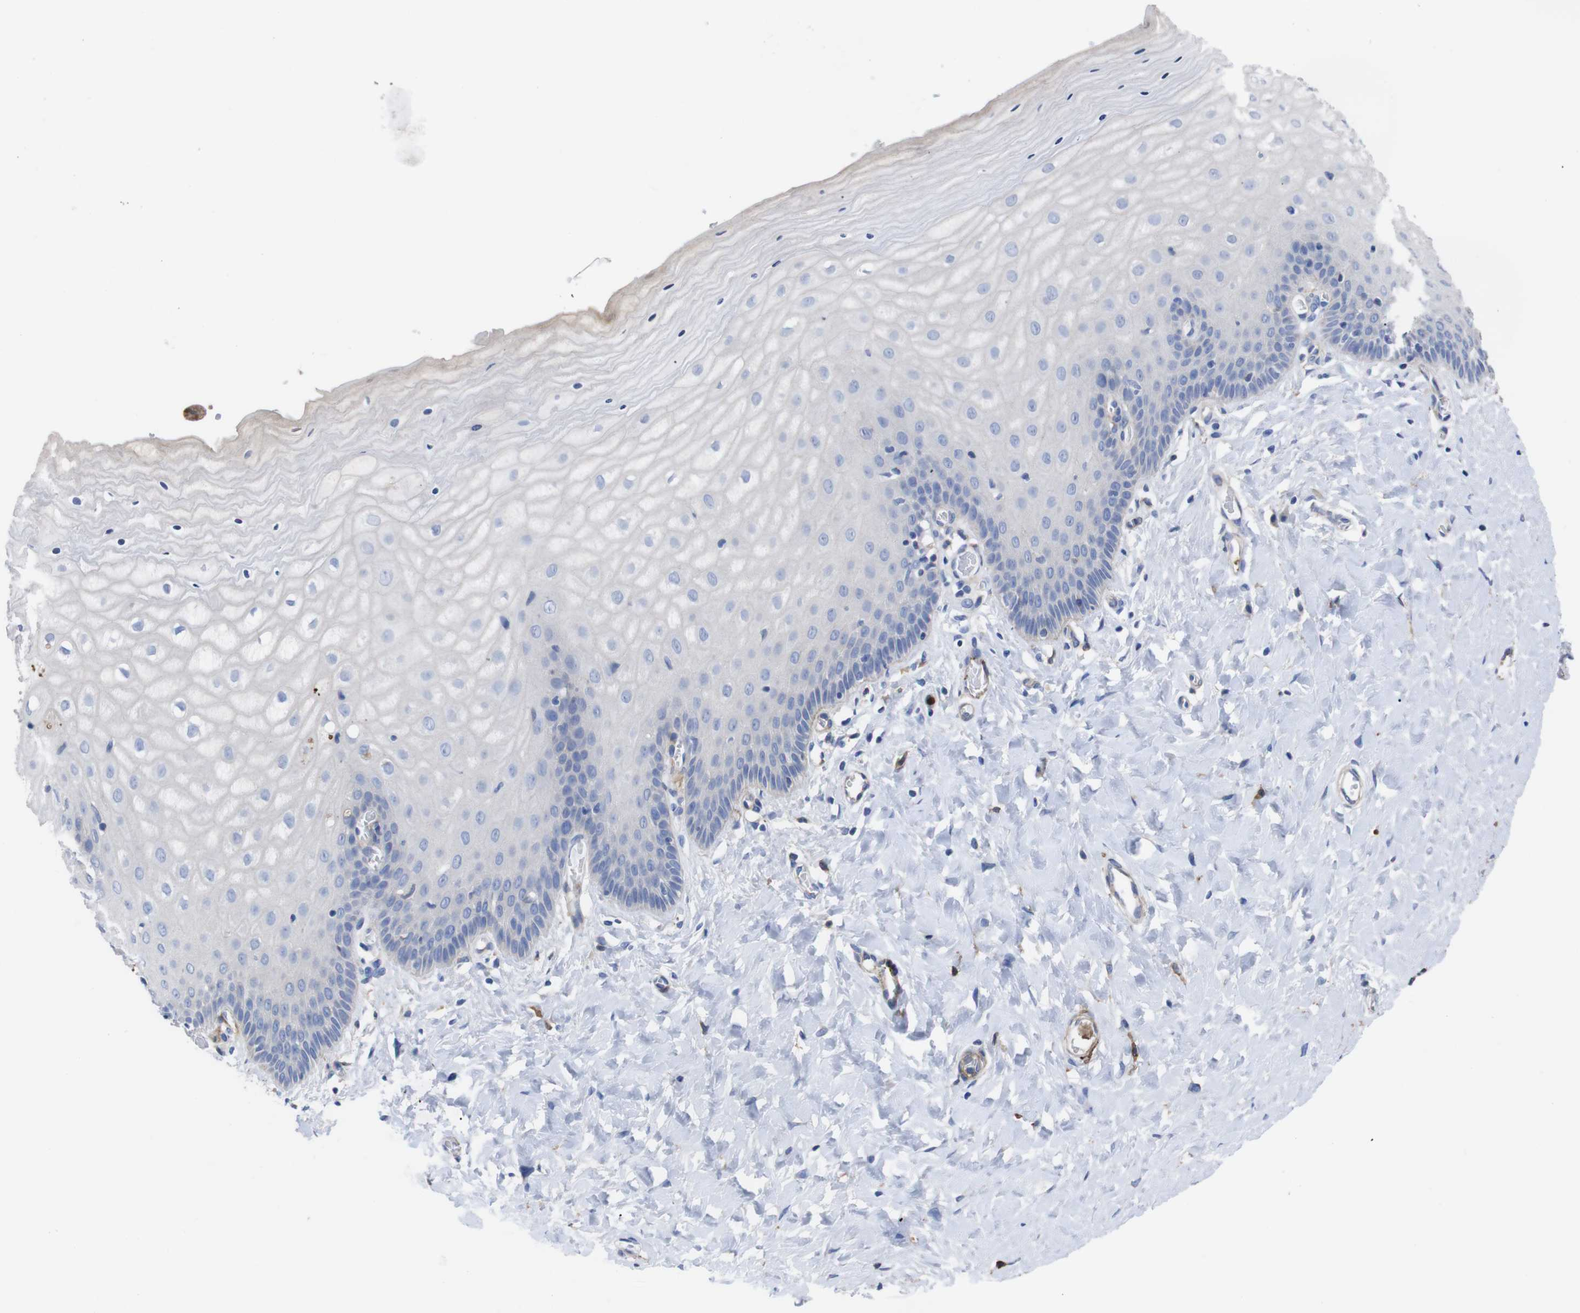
{"staining": {"intensity": "weak", "quantity": "<25%", "location": "cytoplasmic/membranous"}, "tissue": "cervix", "cell_type": "Glandular cells", "image_type": "normal", "snomed": [{"axis": "morphology", "description": "Normal tissue, NOS"}, {"axis": "topography", "description": "Cervix"}], "caption": "The histopathology image shows no staining of glandular cells in benign cervix. (Brightfield microscopy of DAB immunohistochemistry at high magnification).", "gene": "C5AR1", "patient": {"sex": "female", "age": 55}}